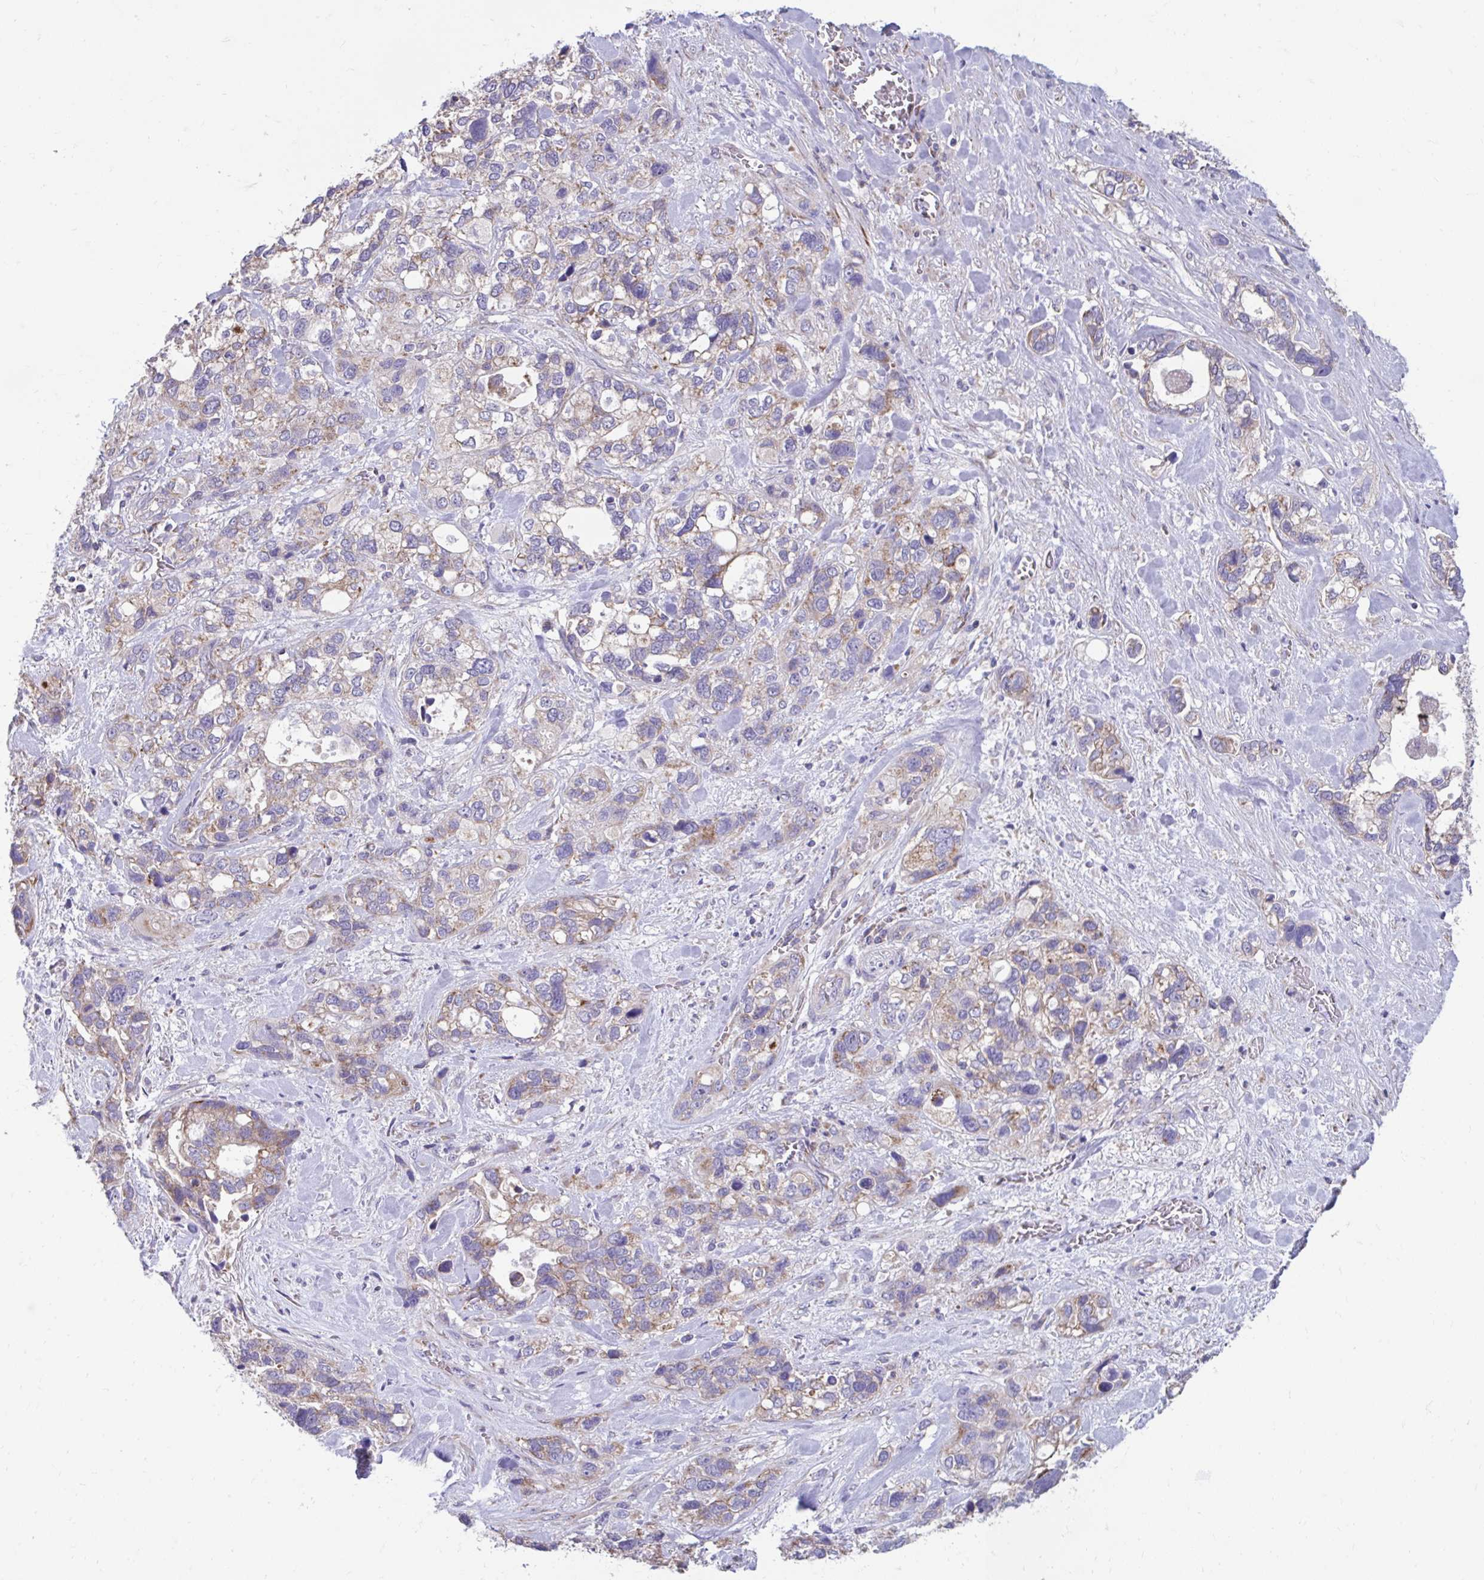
{"staining": {"intensity": "moderate", "quantity": "<25%", "location": "cytoplasmic/membranous"}, "tissue": "stomach cancer", "cell_type": "Tumor cells", "image_type": "cancer", "snomed": [{"axis": "morphology", "description": "Adenocarcinoma, NOS"}, {"axis": "topography", "description": "Stomach, upper"}], "caption": "Stomach cancer (adenocarcinoma) was stained to show a protein in brown. There is low levels of moderate cytoplasmic/membranous staining in about <25% of tumor cells.", "gene": "LINGO4", "patient": {"sex": "female", "age": 81}}